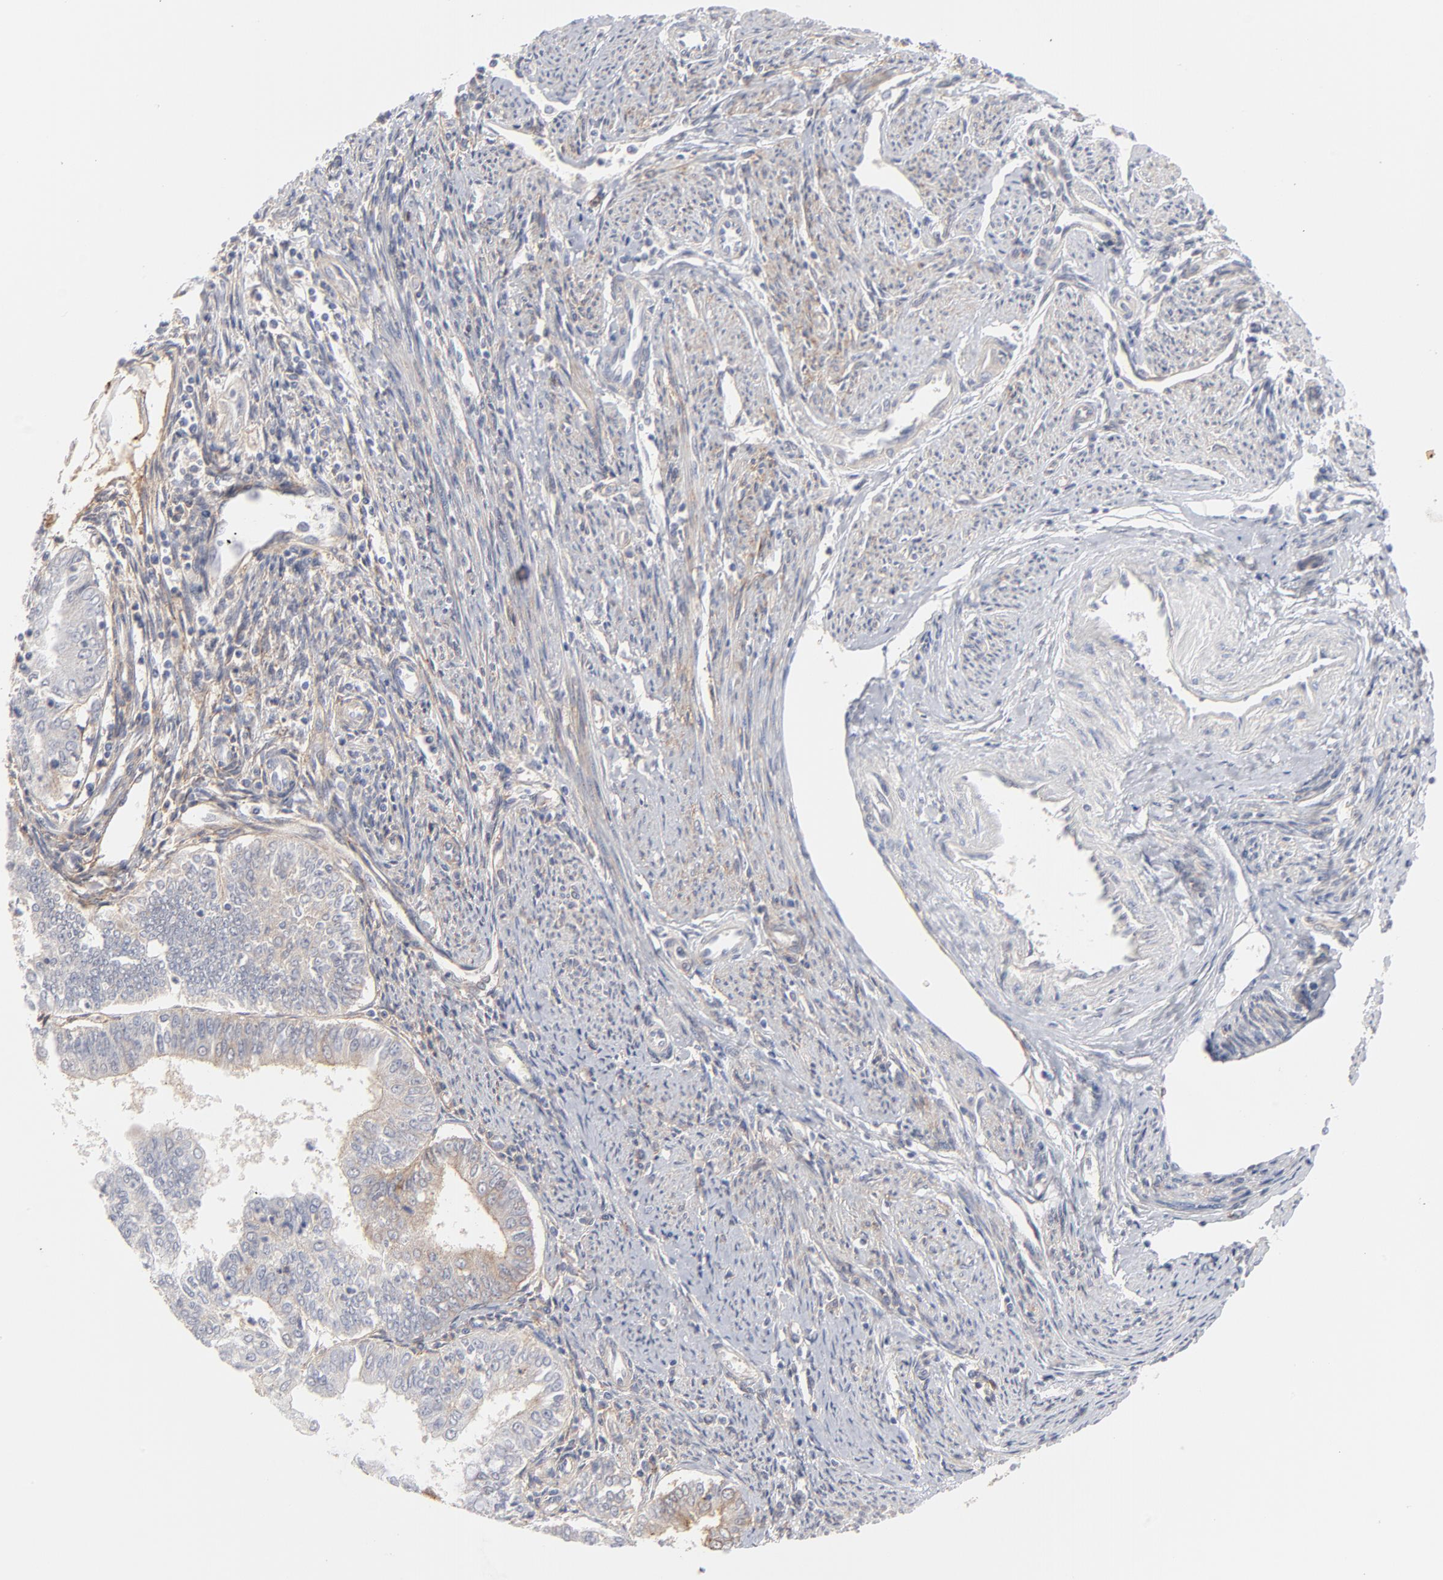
{"staining": {"intensity": "moderate", "quantity": "<25%", "location": "cytoplasmic/membranous"}, "tissue": "endometrial cancer", "cell_type": "Tumor cells", "image_type": "cancer", "snomed": [{"axis": "morphology", "description": "Adenocarcinoma, NOS"}, {"axis": "topography", "description": "Endometrium"}], "caption": "Adenocarcinoma (endometrial) was stained to show a protein in brown. There is low levels of moderate cytoplasmic/membranous staining in about <25% of tumor cells.", "gene": "SLC16A1", "patient": {"sex": "female", "age": 75}}